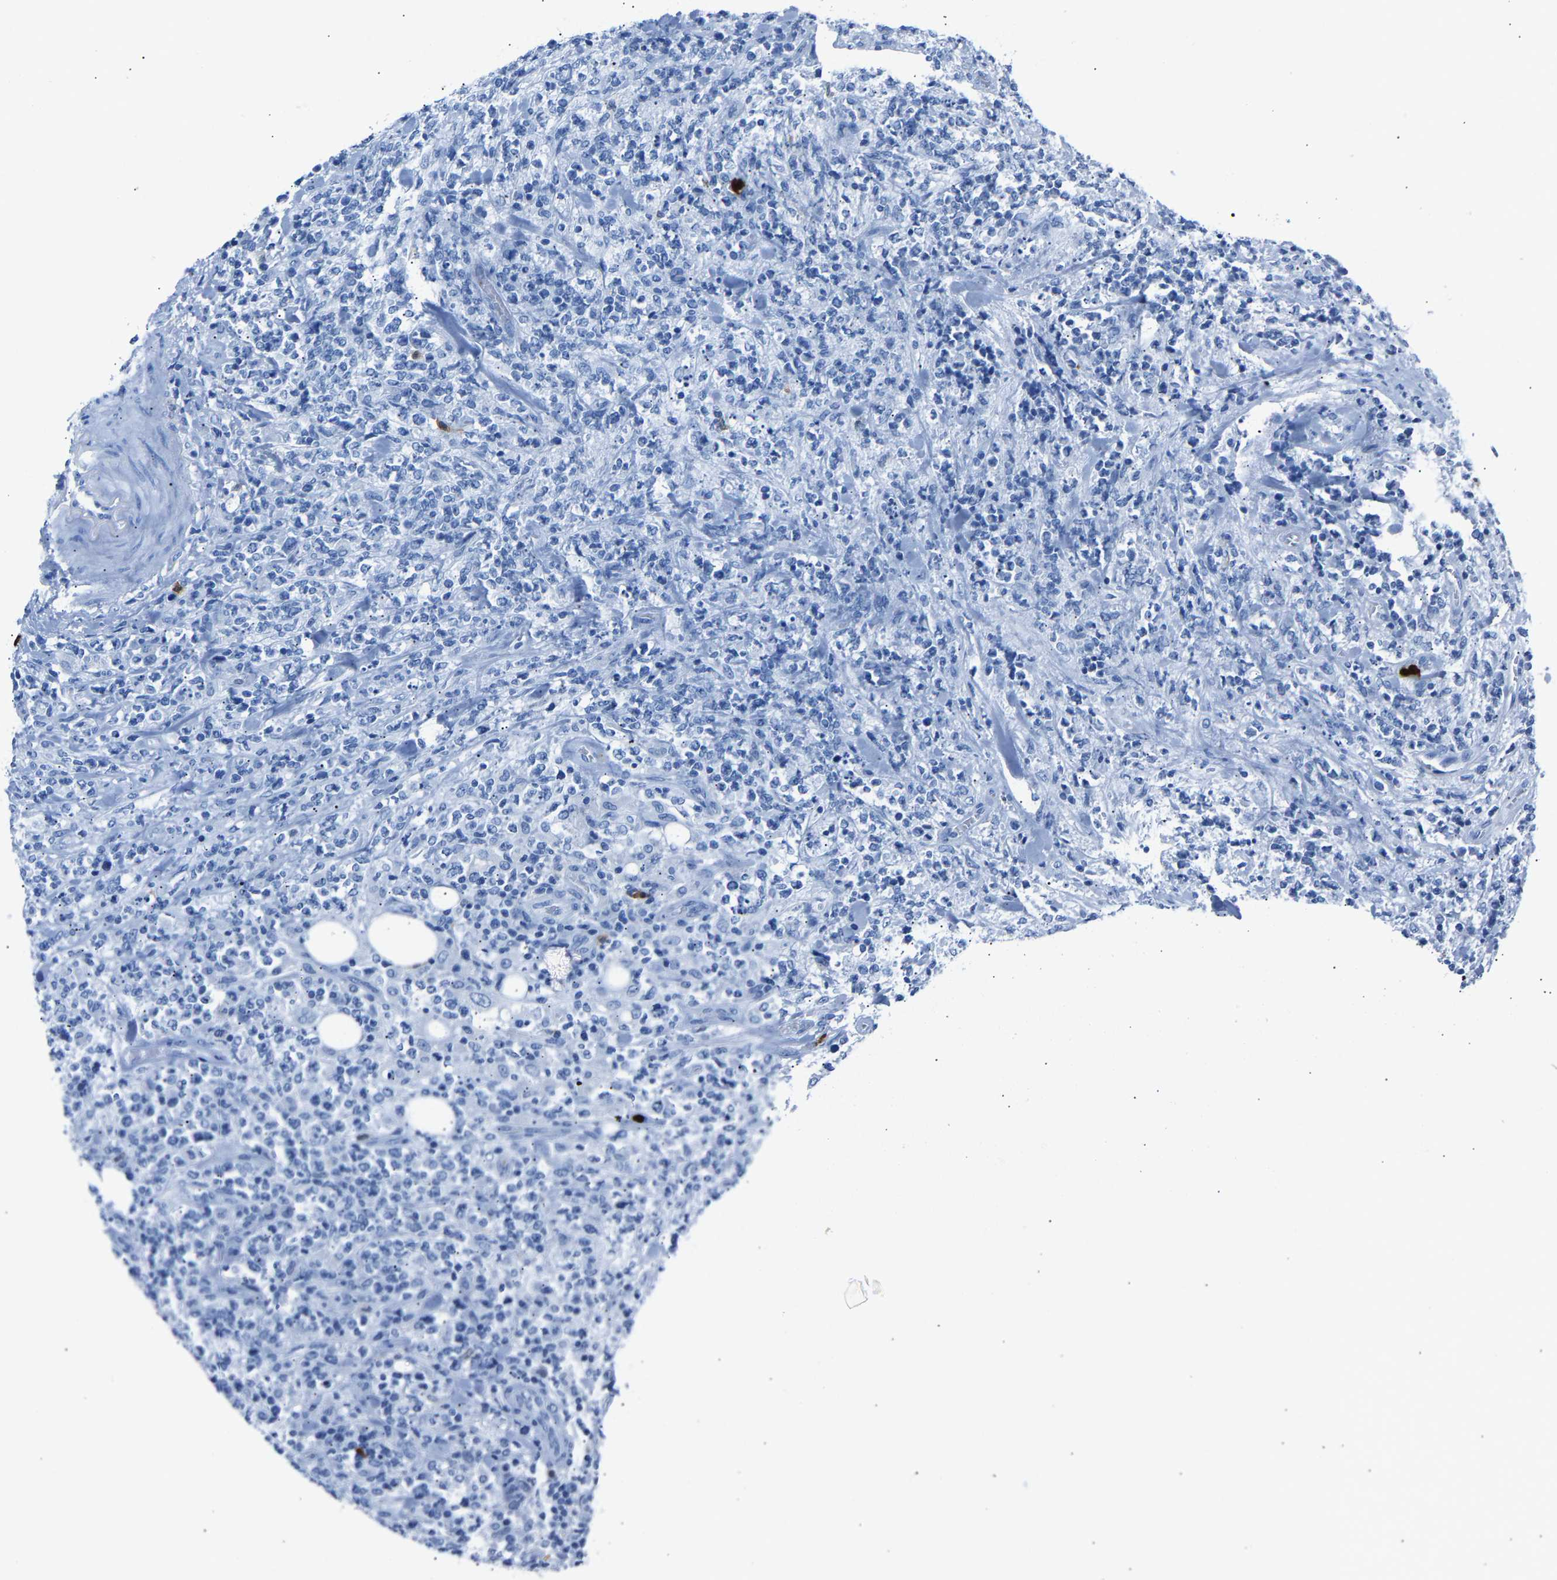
{"staining": {"intensity": "negative", "quantity": "none", "location": "none"}, "tissue": "lymphoma", "cell_type": "Tumor cells", "image_type": "cancer", "snomed": [{"axis": "morphology", "description": "Malignant lymphoma, non-Hodgkin's type, High grade"}, {"axis": "topography", "description": "Soft tissue"}], "caption": "The image demonstrates no significant staining in tumor cells of malignant lymphoma, non-Hodgkin's type (high-grade). The staining was performed using DAB (3,3'-diaminobenzidine) to visualize the protein expression in brown, while the nuclei were stained in blue with hematoxylin (Magnification: 20x).", "gene": "S100P", "patient": {"sex": "male", "age": 18}}